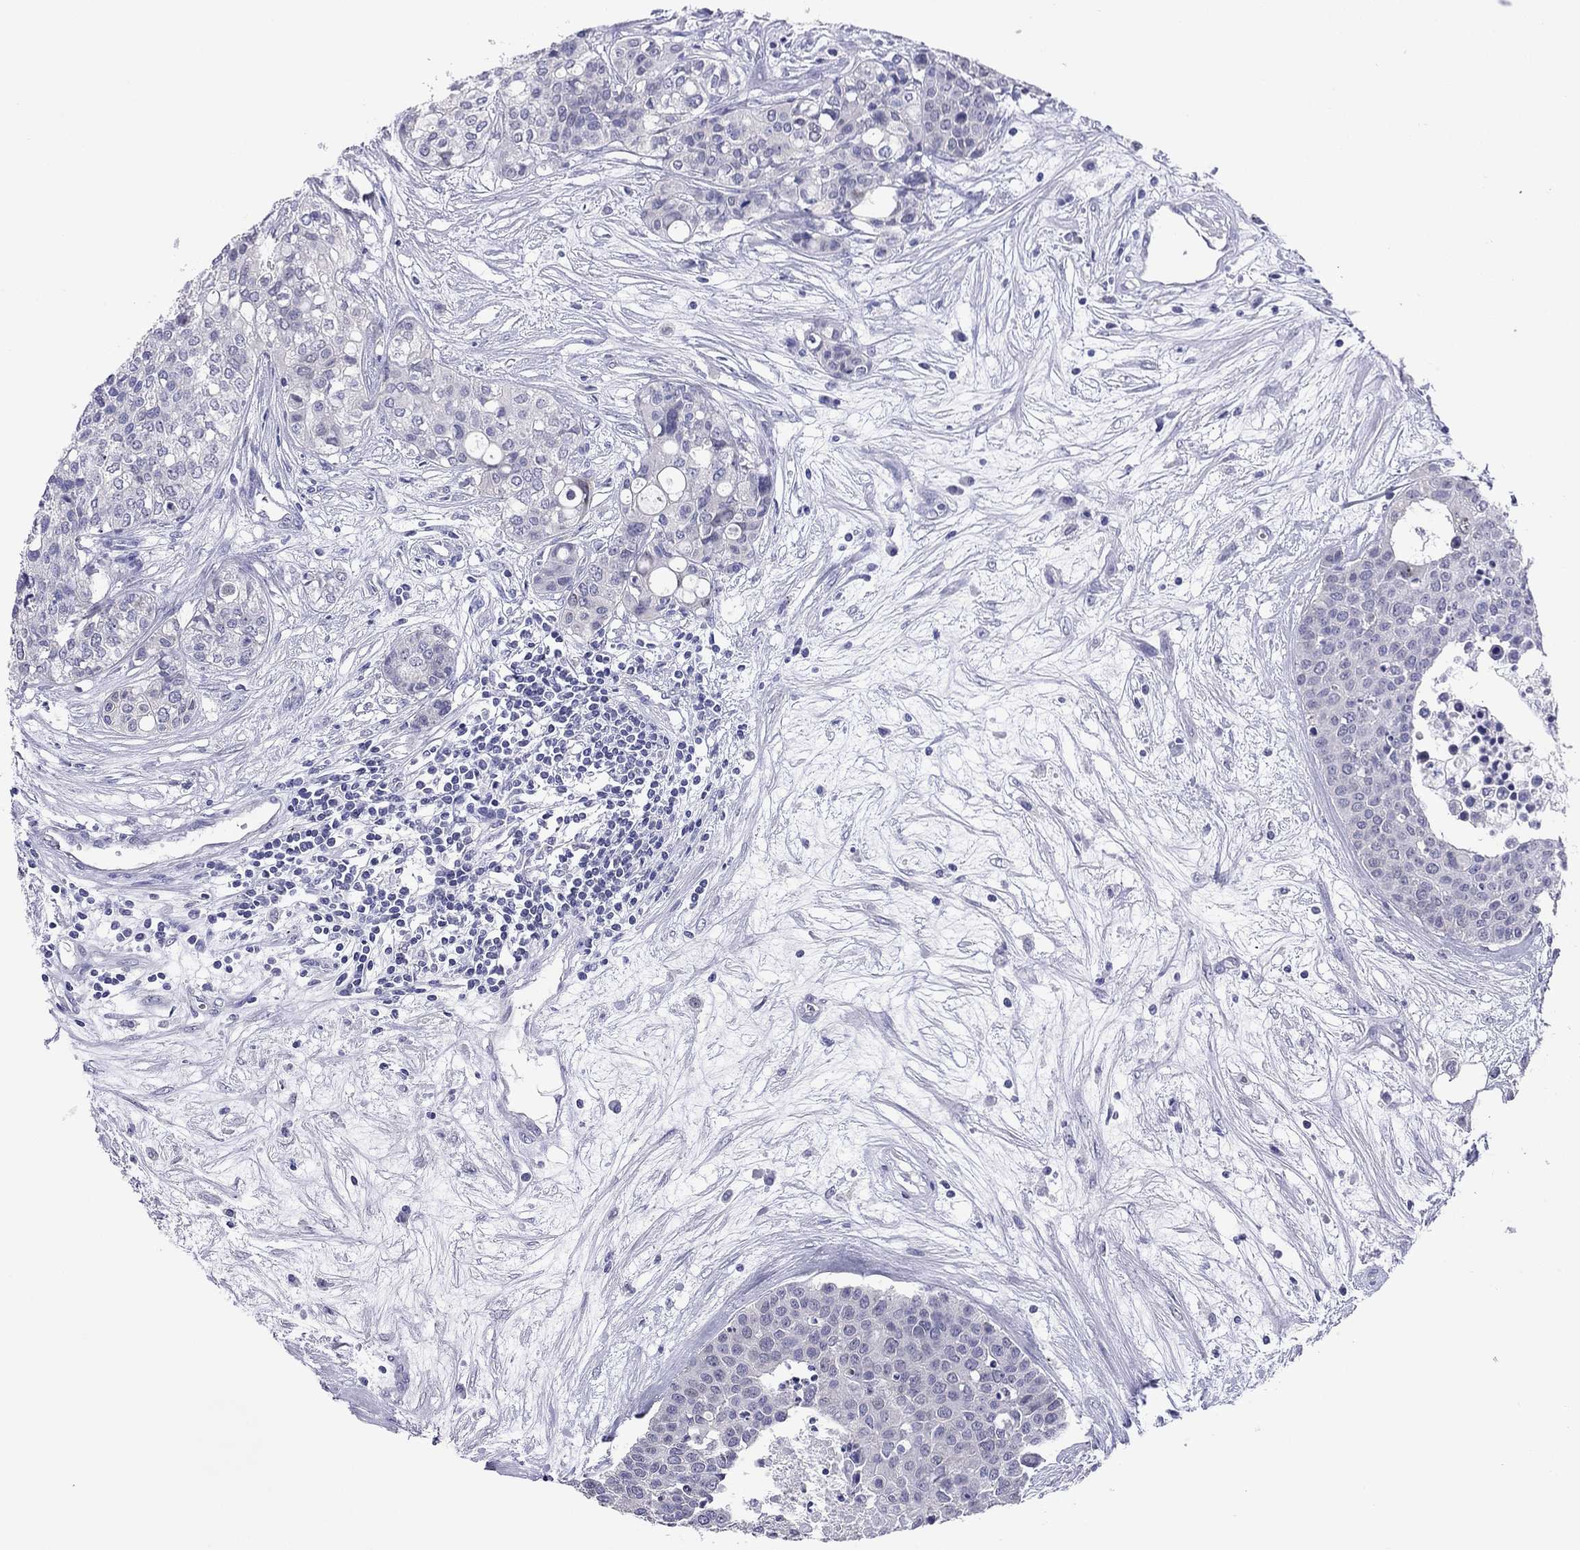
{"staining": {"intensity": "negative", "quantity": "none", "location": "none"}, "tissue": "carcinoid", "cell_type": "Tumor cells", "image_type": "cancer", "snomed": [{"axis": "morphology", "description": "Carcinoid, malignant, NOS"}, {"axis": "topography", "description": "Colon"}], "caption": "Micrograph shows no significant protein expression in tumor cells of carcinoid (malignant).", "gene": "ARMC12", "patient": {"sex": "male", "age": 81}}